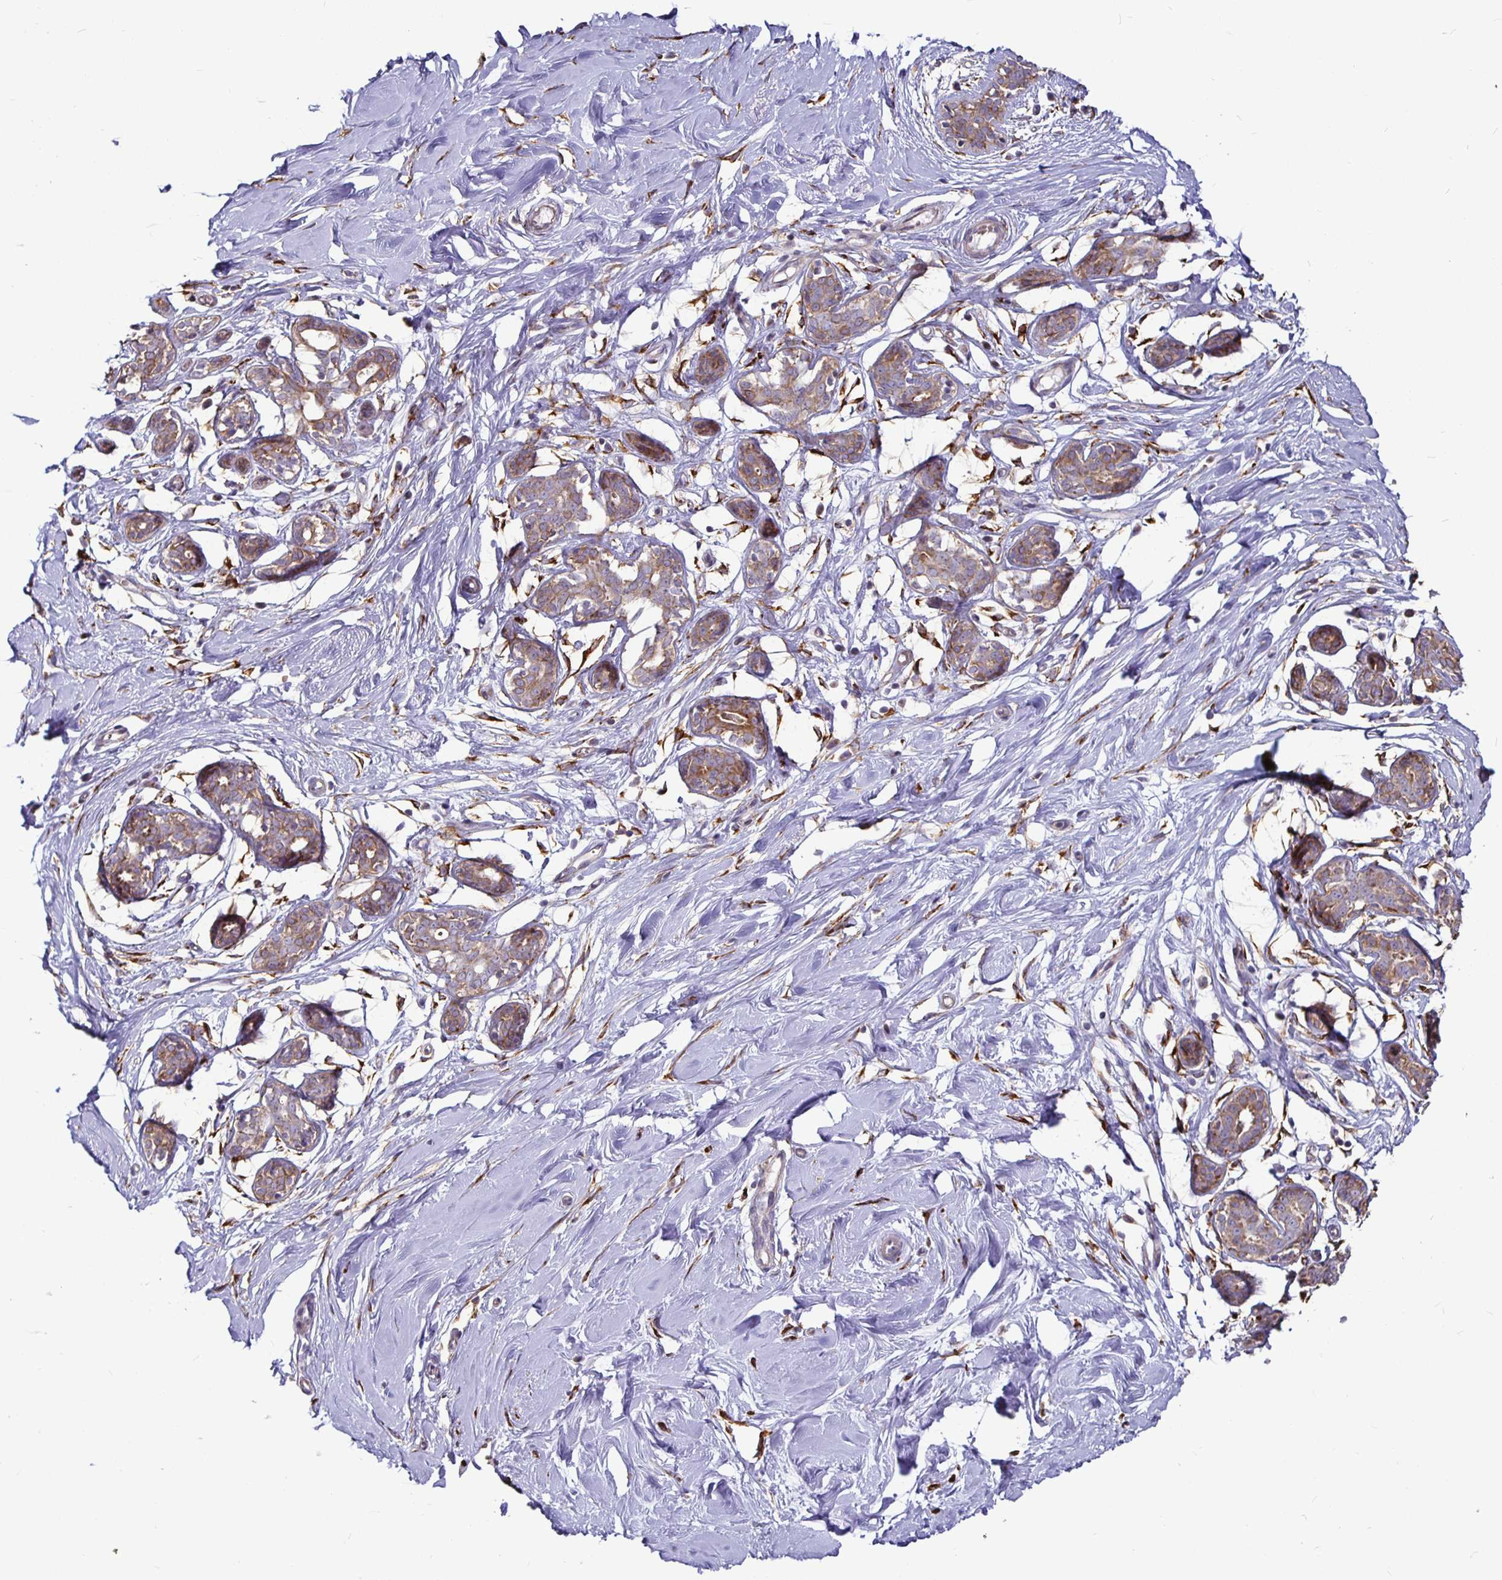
{"staining": {"intensity": "strong", "quantity": "<25%", "location": "cytoplasmic/membranous"}, "tissue": "breast", "cell_type": "Adipocytes", "image_type": "normal", "snomed": [{"axis": "morphology", "description": "Normal tissue, NOS"}, {"axis": "topography", "description": "Breast"}], "caption": "A histopathology image of breast stained for a protein exhibits strong cytoplasmic/membranous brown staining in adipocytes. (DAB (3,3'-diaminobenzidine) IHC, brown staining for protein, blue staining for nuclei).", "gene": "P4HA2", "patient": {"sex": "female", "age": 27}}